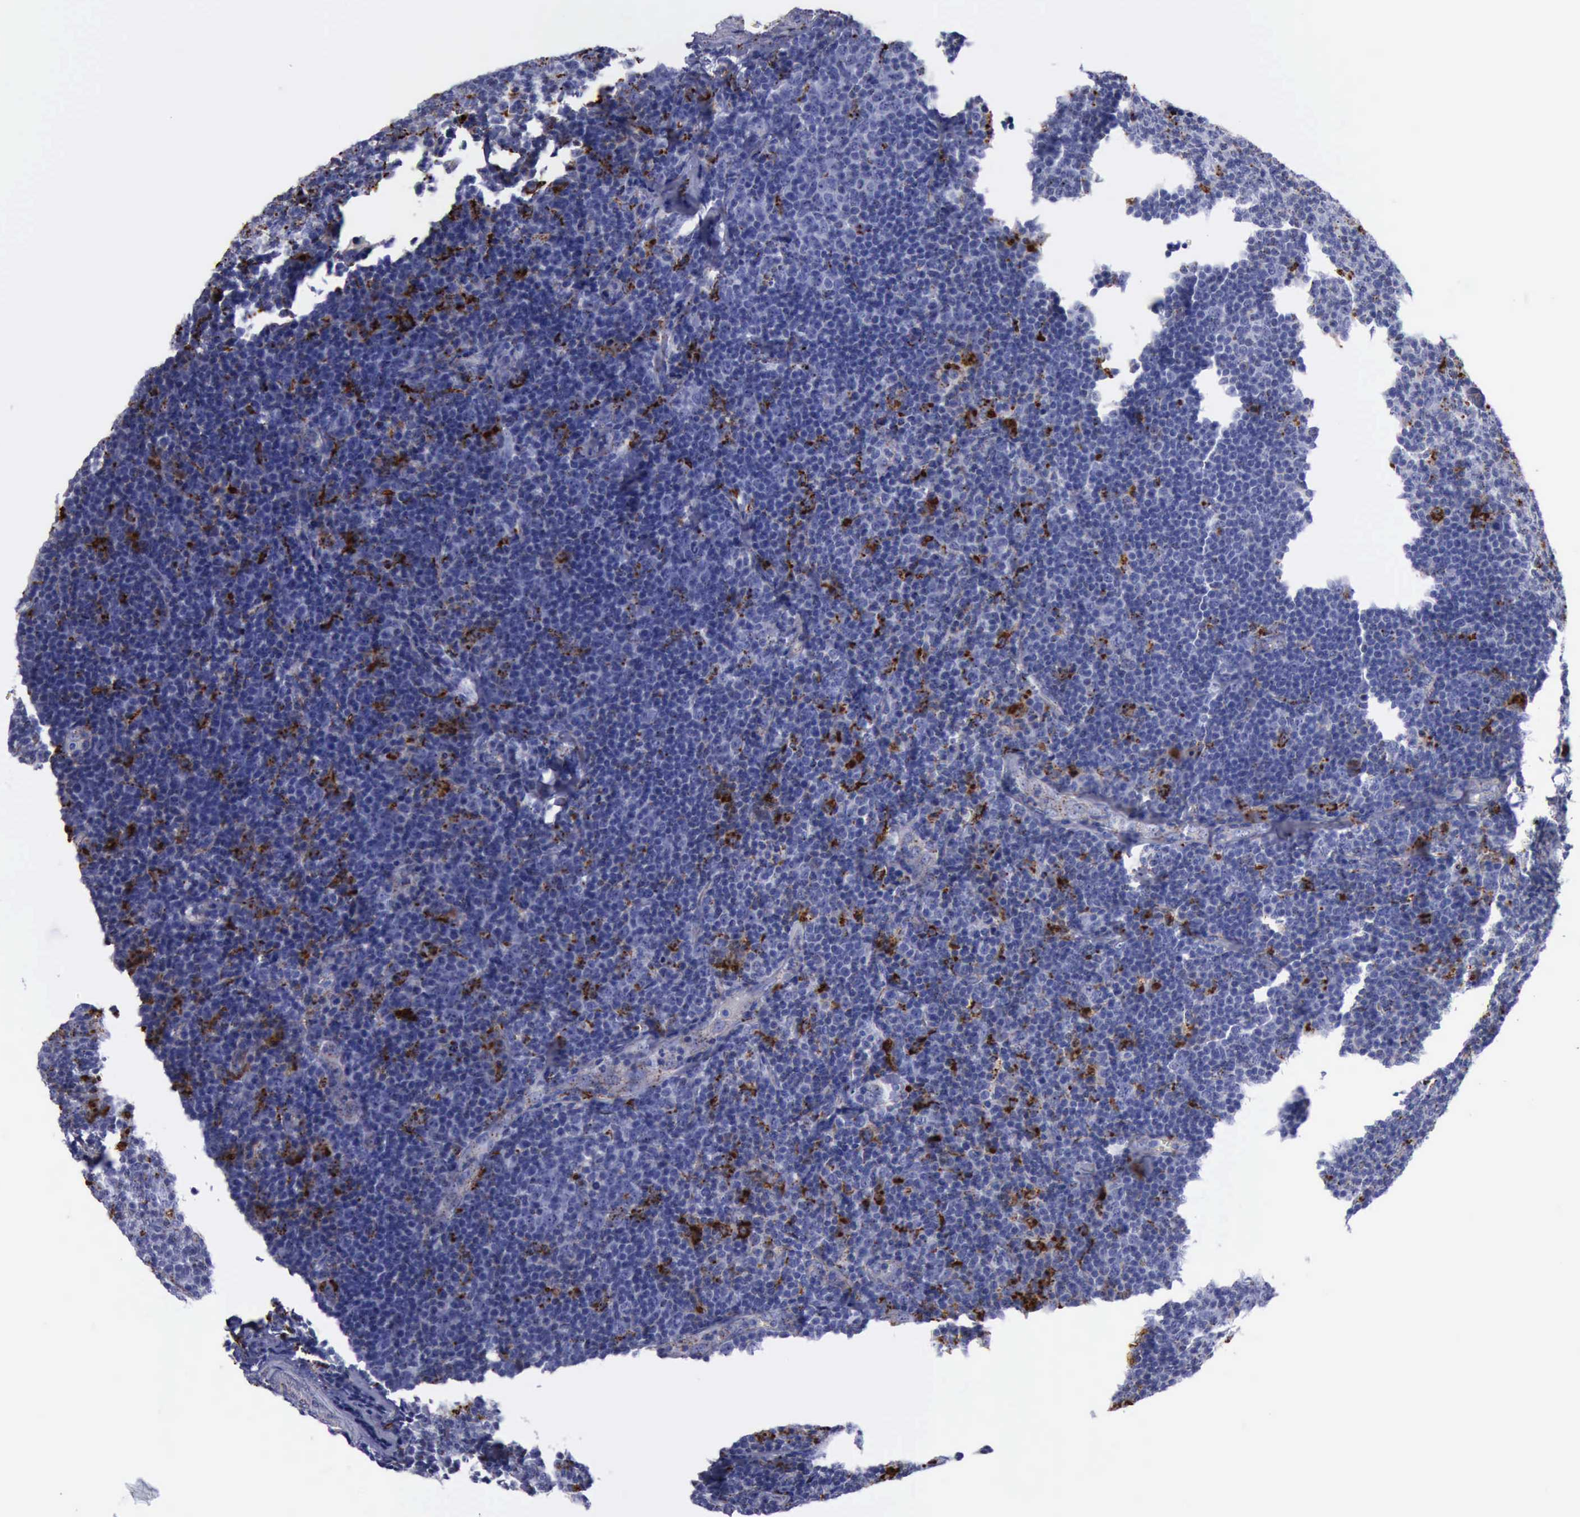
{"staining": {"intensity": "strong", "quantity": "<25%", "location": "cytoplasmic/membranous,nuclear"}, "tissue": "lymphoma", "cell_type": "Tumor cells", "image_type": "cancer", "snomed": [{"axis": "morphology", "description": "Malignant lymphoma, non-Hodgkin's type, Low grade"}, {"axis": "topography", "description": "Lymph node"}], "caption": "This histopathology image displays immunohistochemistry staining of lymphoma, with medium strong cytoplasmic/membranous and nuclear staining in about <25% of tumor cells.", "gene": "CTSD", "patient": {"sex": "male", "age": 74}}